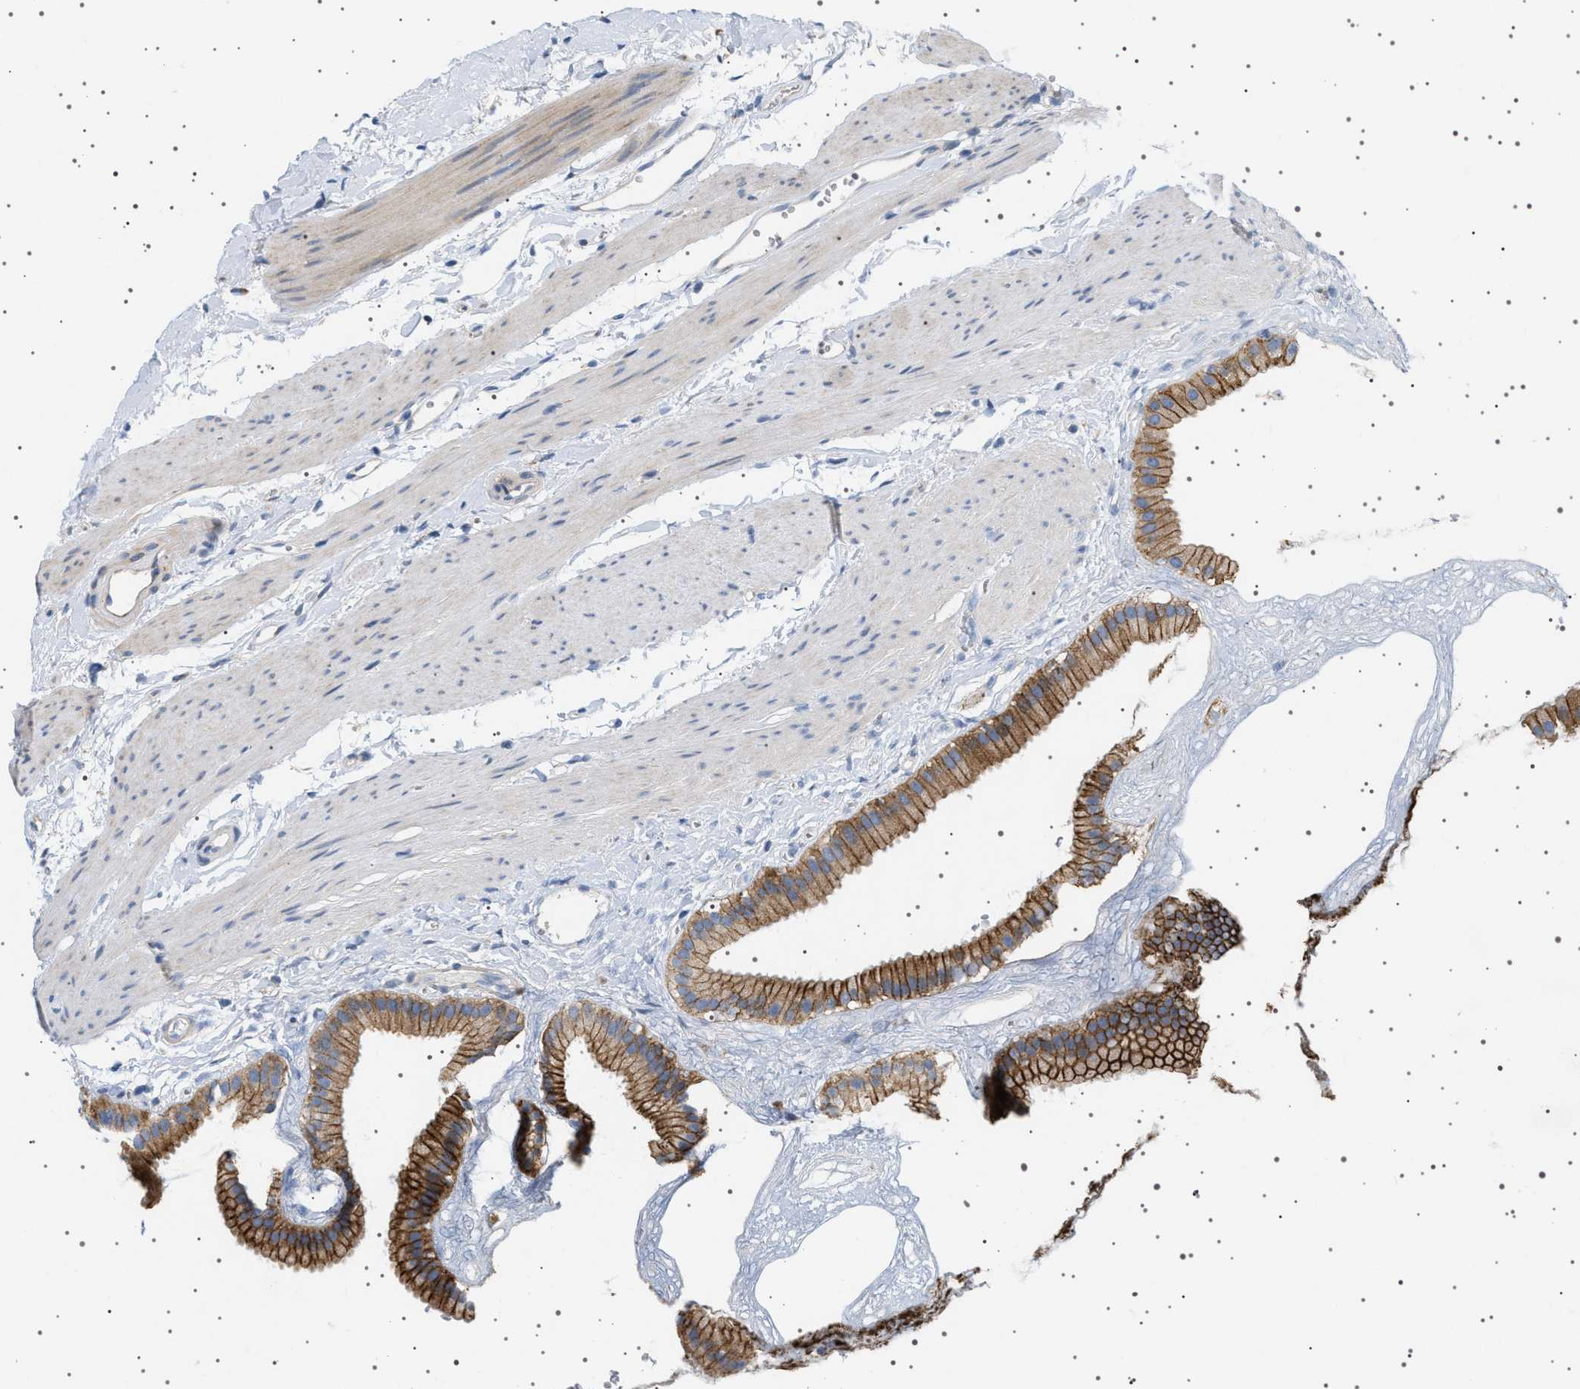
{"staining": {"intensity": "strong", "quantity": ">75%", "location": "cytoplasmic/membranous"}, "tissue": "gallbladder", "cell_type": "Glandular cells", "image_type": "normal", "snomed": [{"axis": "morphology", "description": "Normal tissue, NOS"}, {"axis": "topography", "description": "Gallbladder"}], "caption": "Brown immunohistochemical staining in normal gallbladder reveals strong cytoplasmic/membranous expression in about >75% of glandular cells. Using DAB (brown) and hematoxylin (blue) stains, captured at high magnification using brightfield microscopy.", "gene": "ADCY10", "patient": {"sex": "female", "age": 64}}